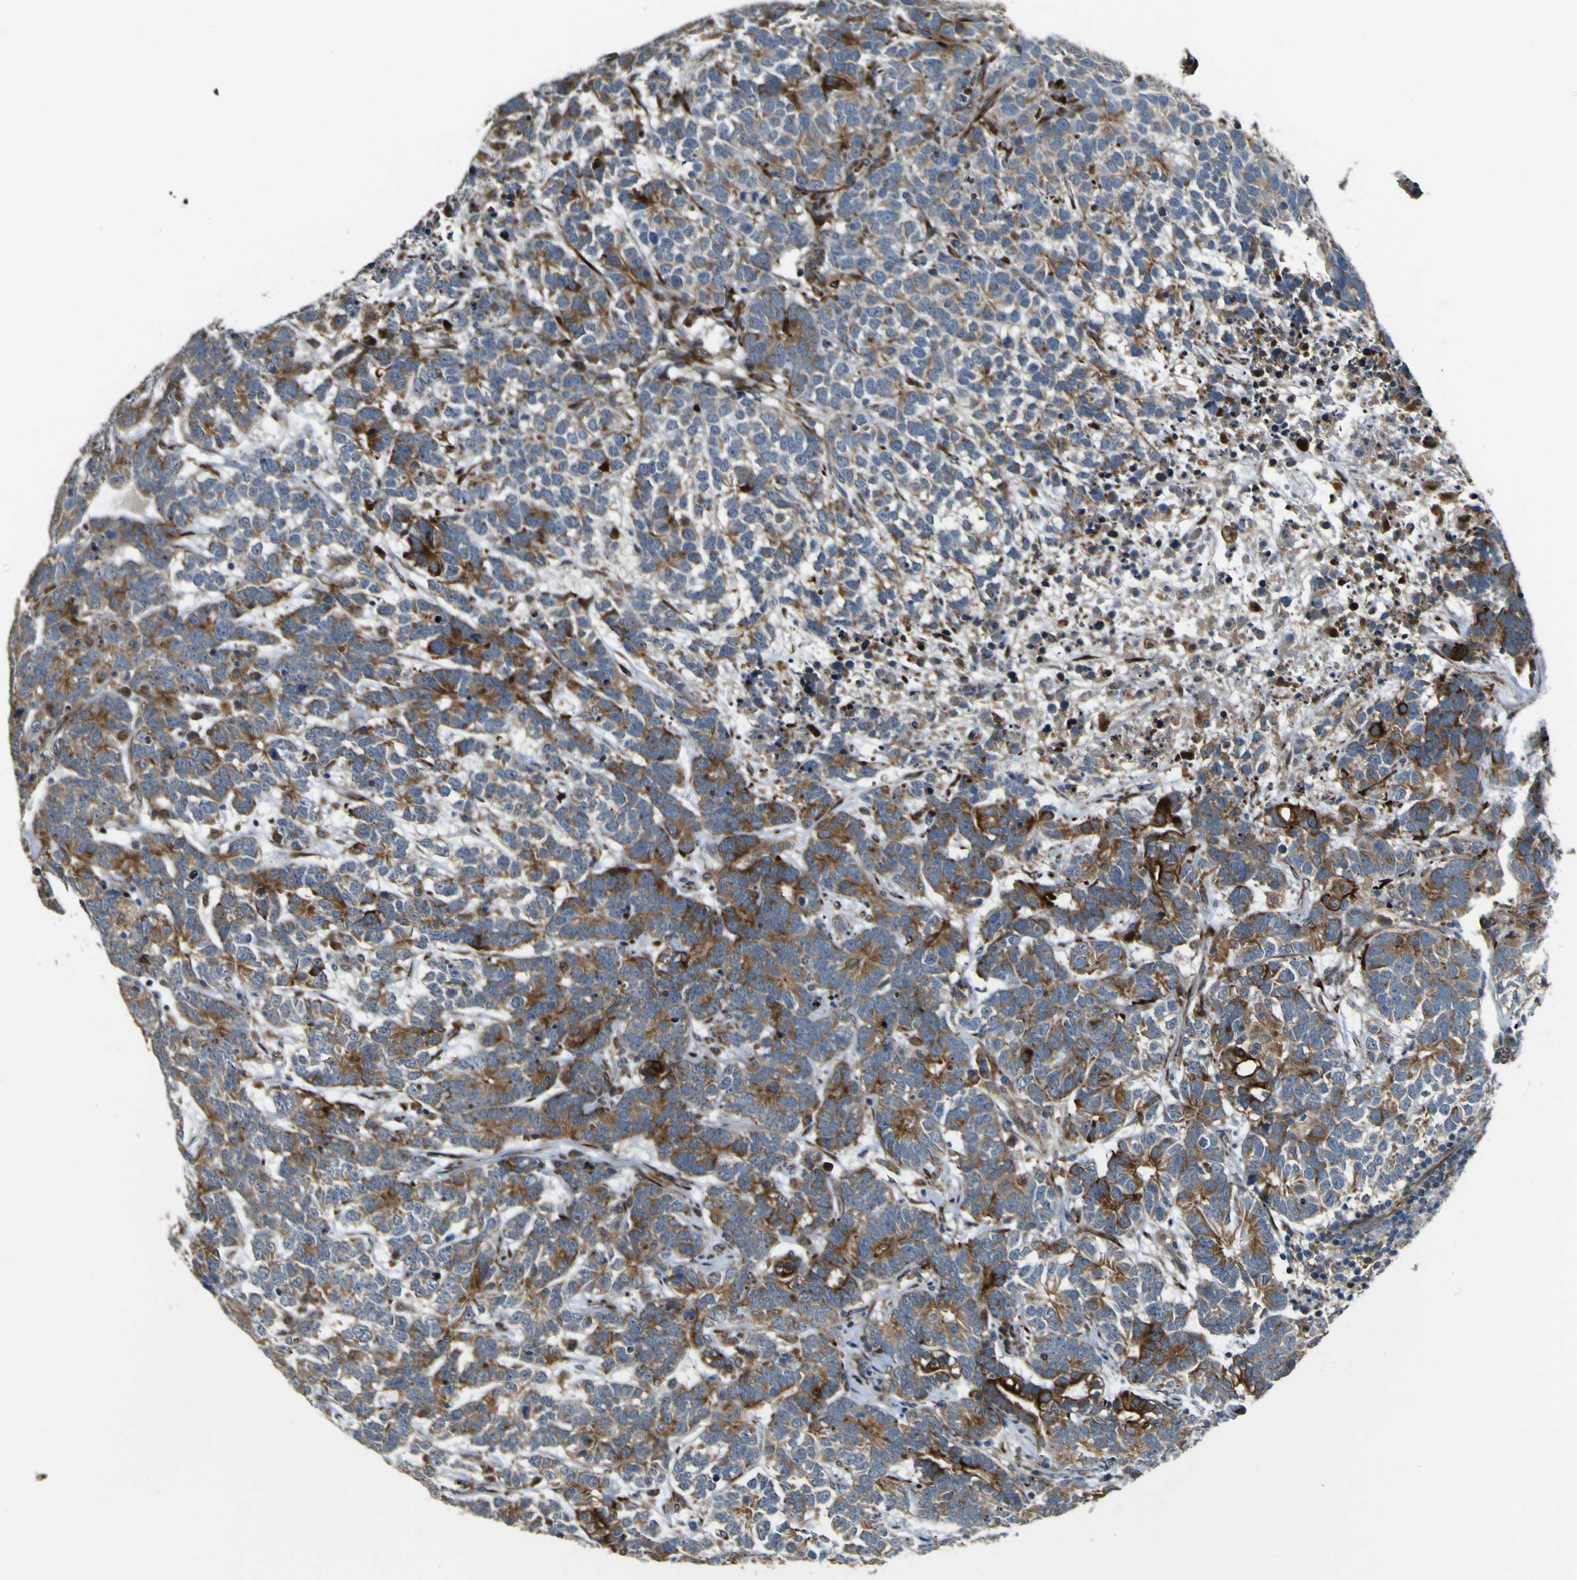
{"staining": {"intensity": "moderate", "quantity": ">75%", "location": "cytoplasmic/membranous"}, "tissue": "testis cancer", "cell_type": "Tumor cells", "image_type": "cancer", "snomed": [{"axis": "morphology", "description": "Carcinoma, Embryonal, NOS"}, {"axis": "topography", "description": "Testis"}], "caption": "Immunohistochemistry image of neoplastic tissue: testis cancer (embryonal carcinoma) stained using immunohistochemistry (IHC) reveals medium levels of moderate protein expression localized specifically in the cytoplasmic/membranous of tumor cells, appearing as a cytoplasmic/membranous brown color.", "gene": "LBHD1", "patient": {"sex": "male", "age": 26}}